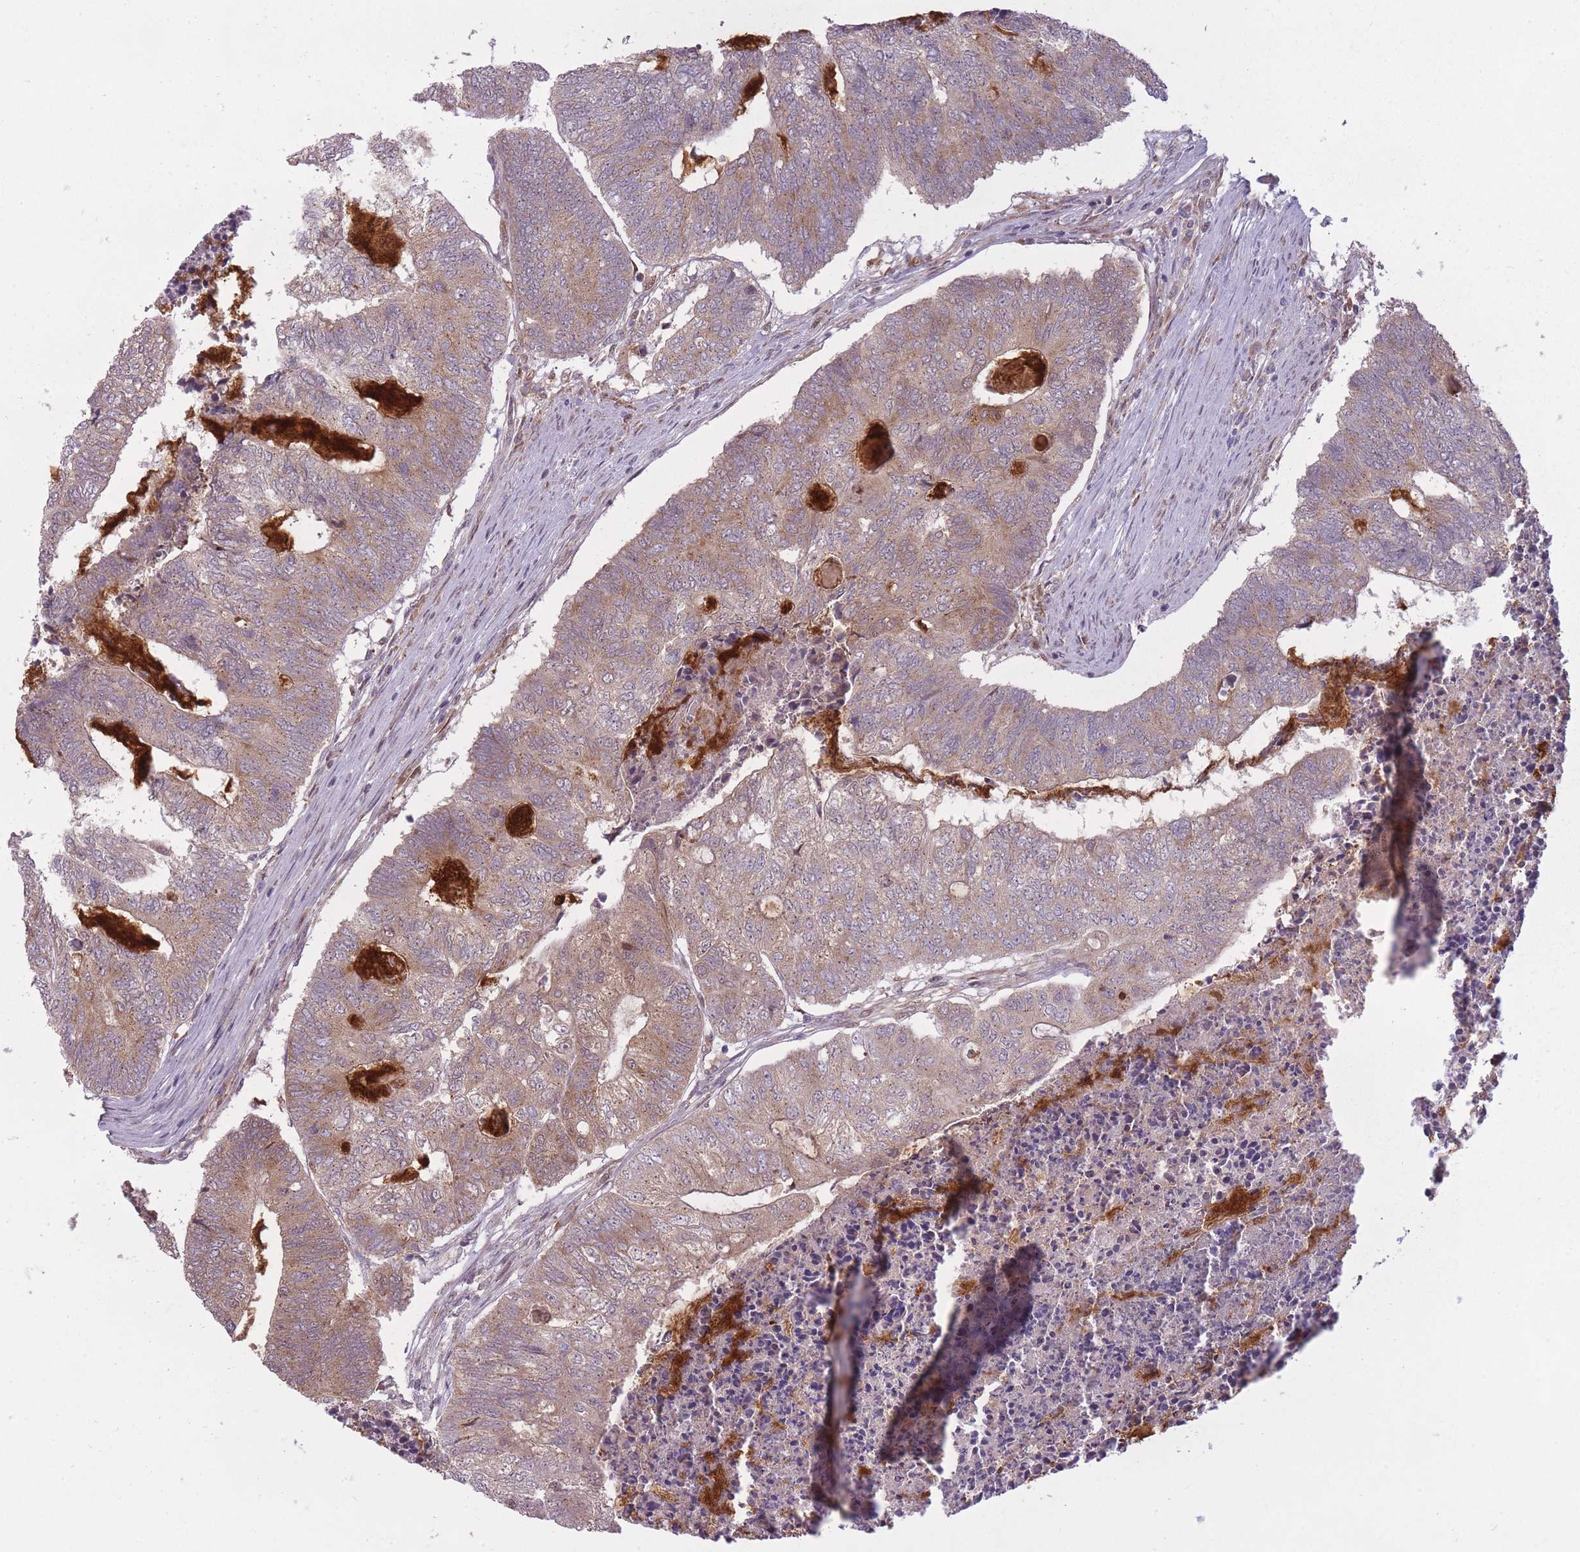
{"staining": {"intensity": "weak", "quantity": "25%-75%", "location": "cytoplasmic/membranous"}, "tissue": "colorectal cancer", "cell_type": "Tumor cells", "image_type": "cancer", "snomed": [{"axis": "morphology", "description": "Adenocarcinoma, NOS"}, {"axis": "topography", "description": "Colon"}], "caption": "Adenocarcinoma (colorectal) stained with a brown dye shows weak cytoplasmic/membranous positive expression in approximately 25%-75% of tumor cells.", "gene": "LGALS9", "patient": {"sex": "female", "age": 67}}